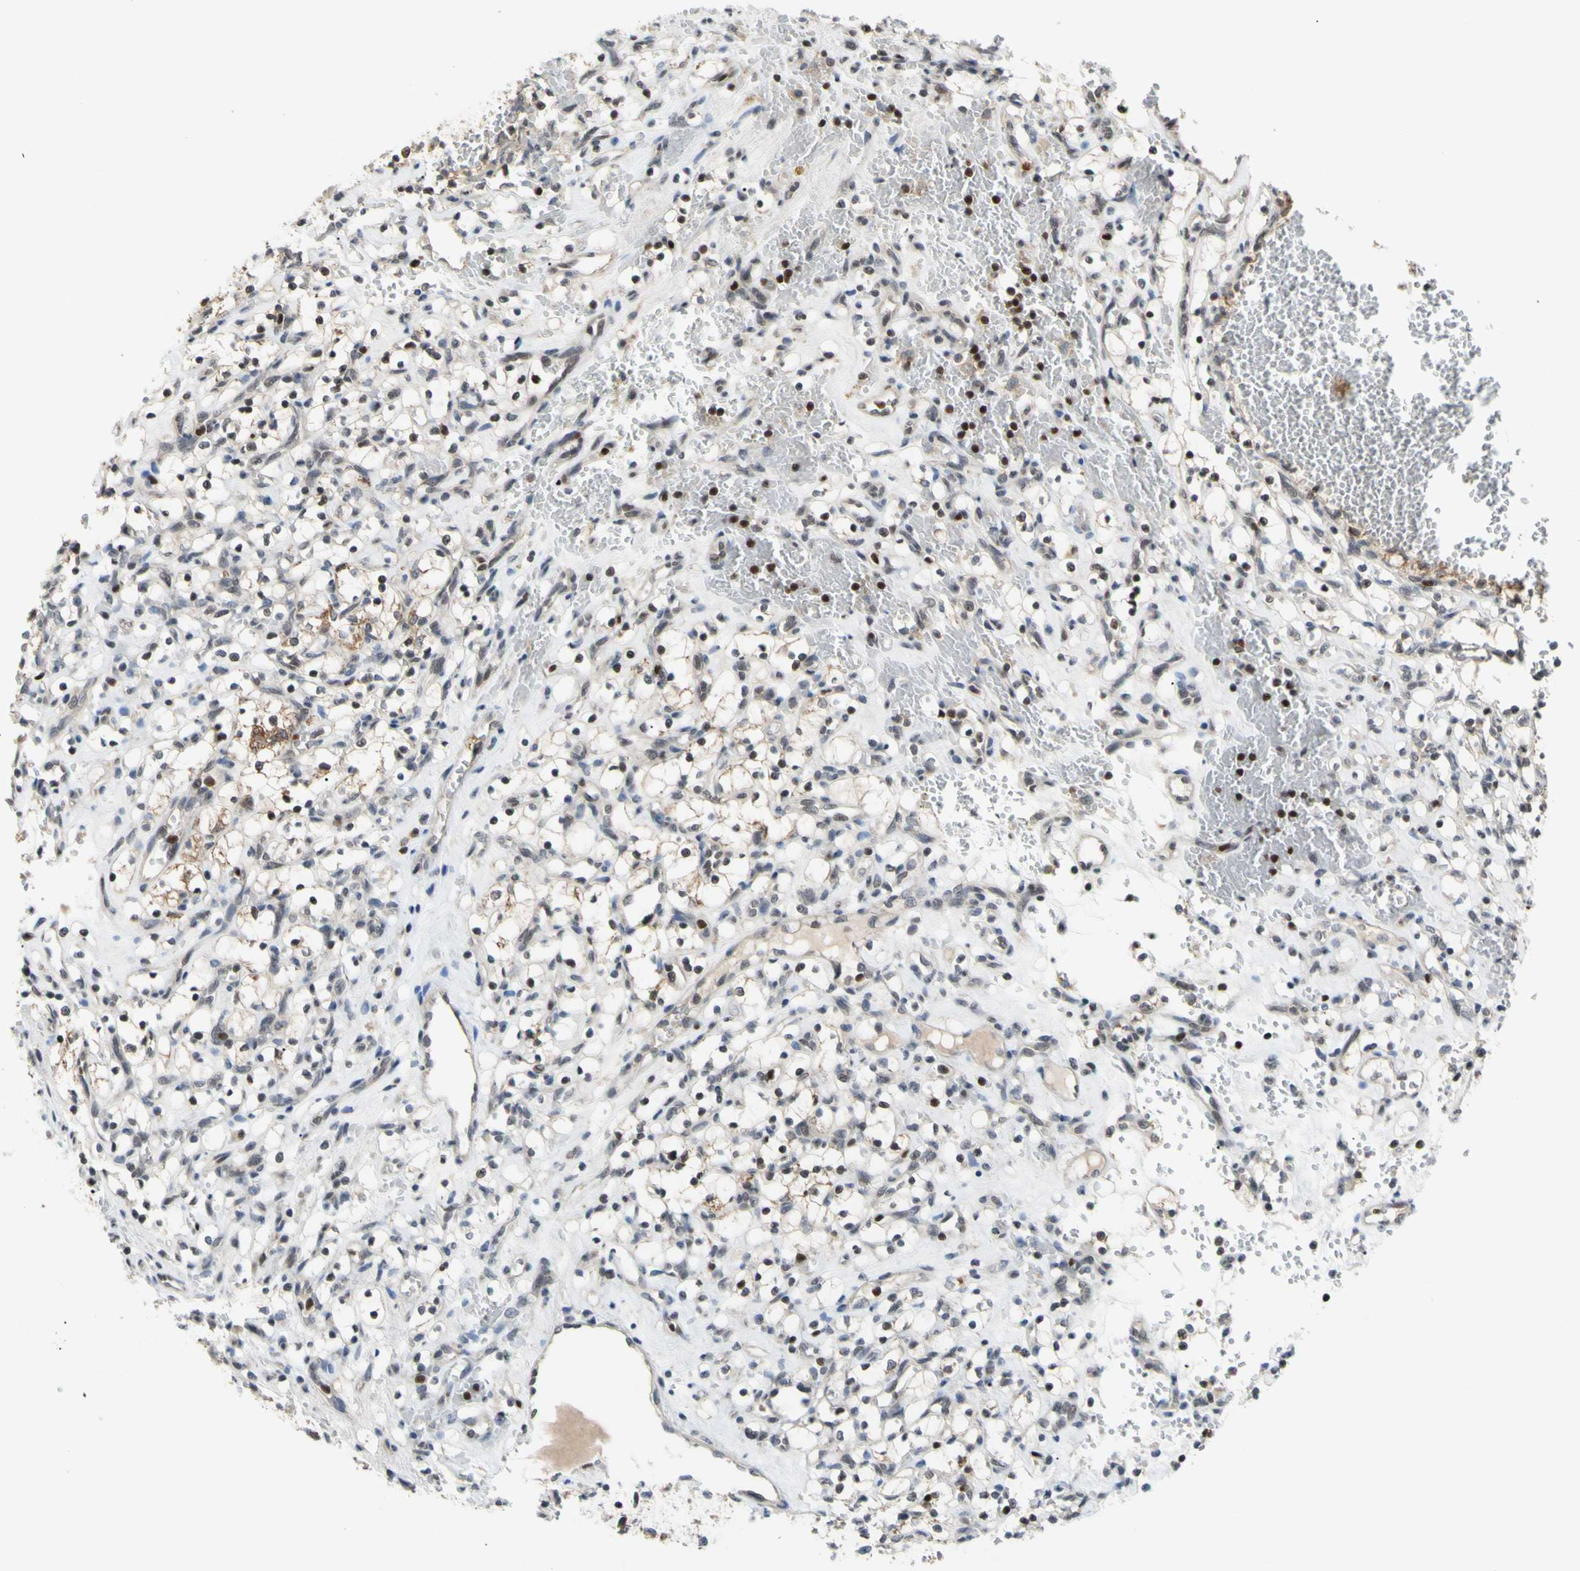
{"staining": {"intensity": "moderate", "quantity": "25%-75%", "location": "cytoplasmic/membranous"}, "tissue": "renal cancer", "cell_type": "Tumor cells", "image_type": "cancer", "snomed": [{"axis": "morphology", "description": "Adenocarcinoma, NOS"}, {"axis": "topography", "description": "Kidney"}], "caption": "Immunohistochemical staining of renal cancer (adenocarcinoma) reveals medium levels of moderate cytoplasmic/membranous staining in about 25%-75% of tumor cells.", "gene": "SP4", "patient": {"sex": "female", "age": 69}}